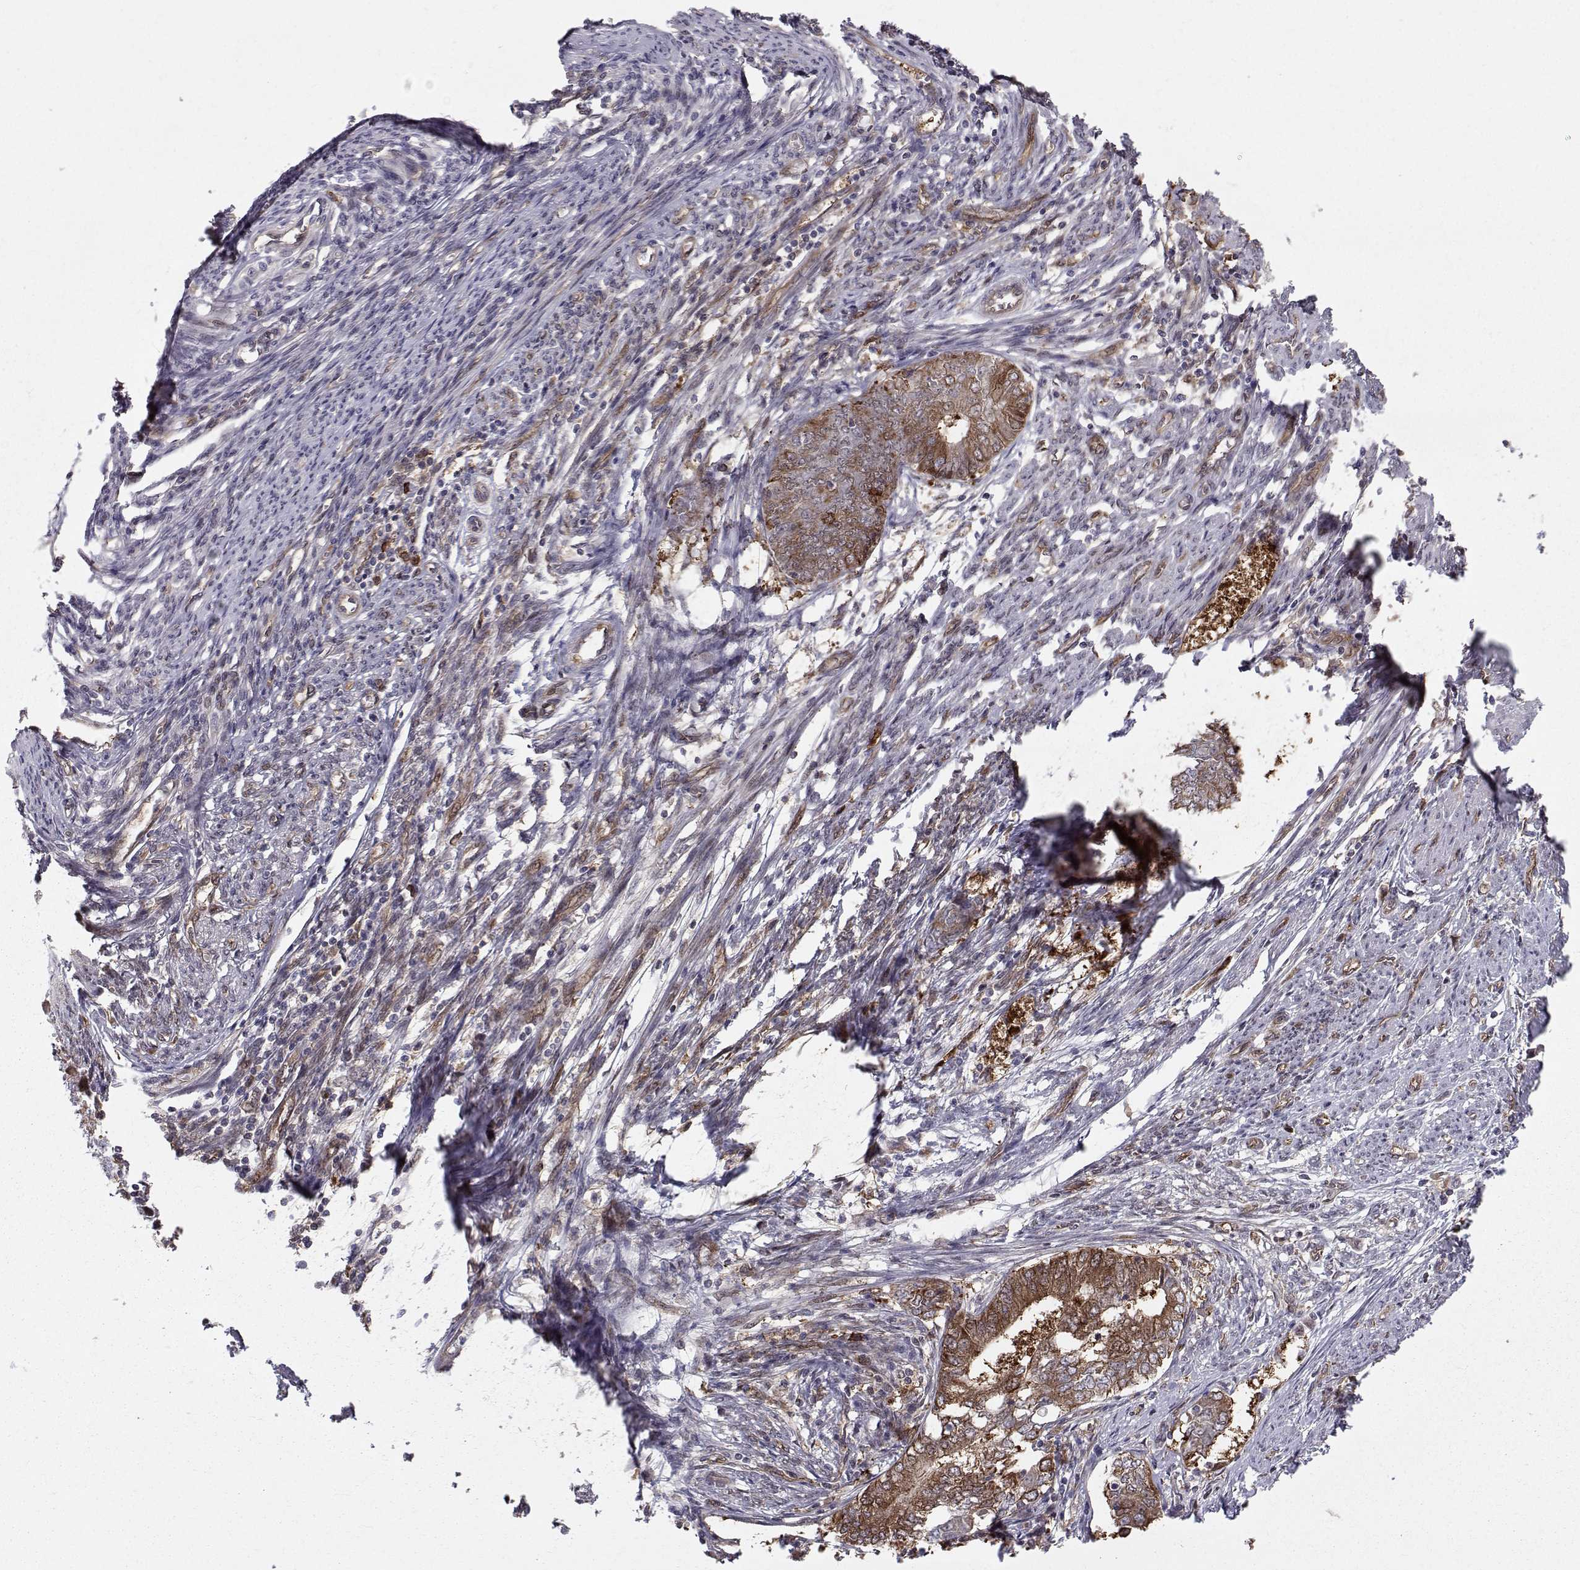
{"staining": {"intensity": "strong", "quantity": "25%-75%", "location": "cytoplasmic/membranous"}, "tissue": "endometrial cancer", "cell_type": "Tumor cells", "image_type": "cancer", "snomed": [{"axis": "morphology", "description": "Adenocarcinoma, NOS"}, {"axis": "topography", "description": "Endometrium"}], "caption": "A high amount of strong cytoplasmic/membranous expression is seen in approximately 25%-75% of tumor cells in endometrial adenocarcinoma tissue.", "gene": "HSP90AB1", "patient": {"sex": "female", "age": 62}}